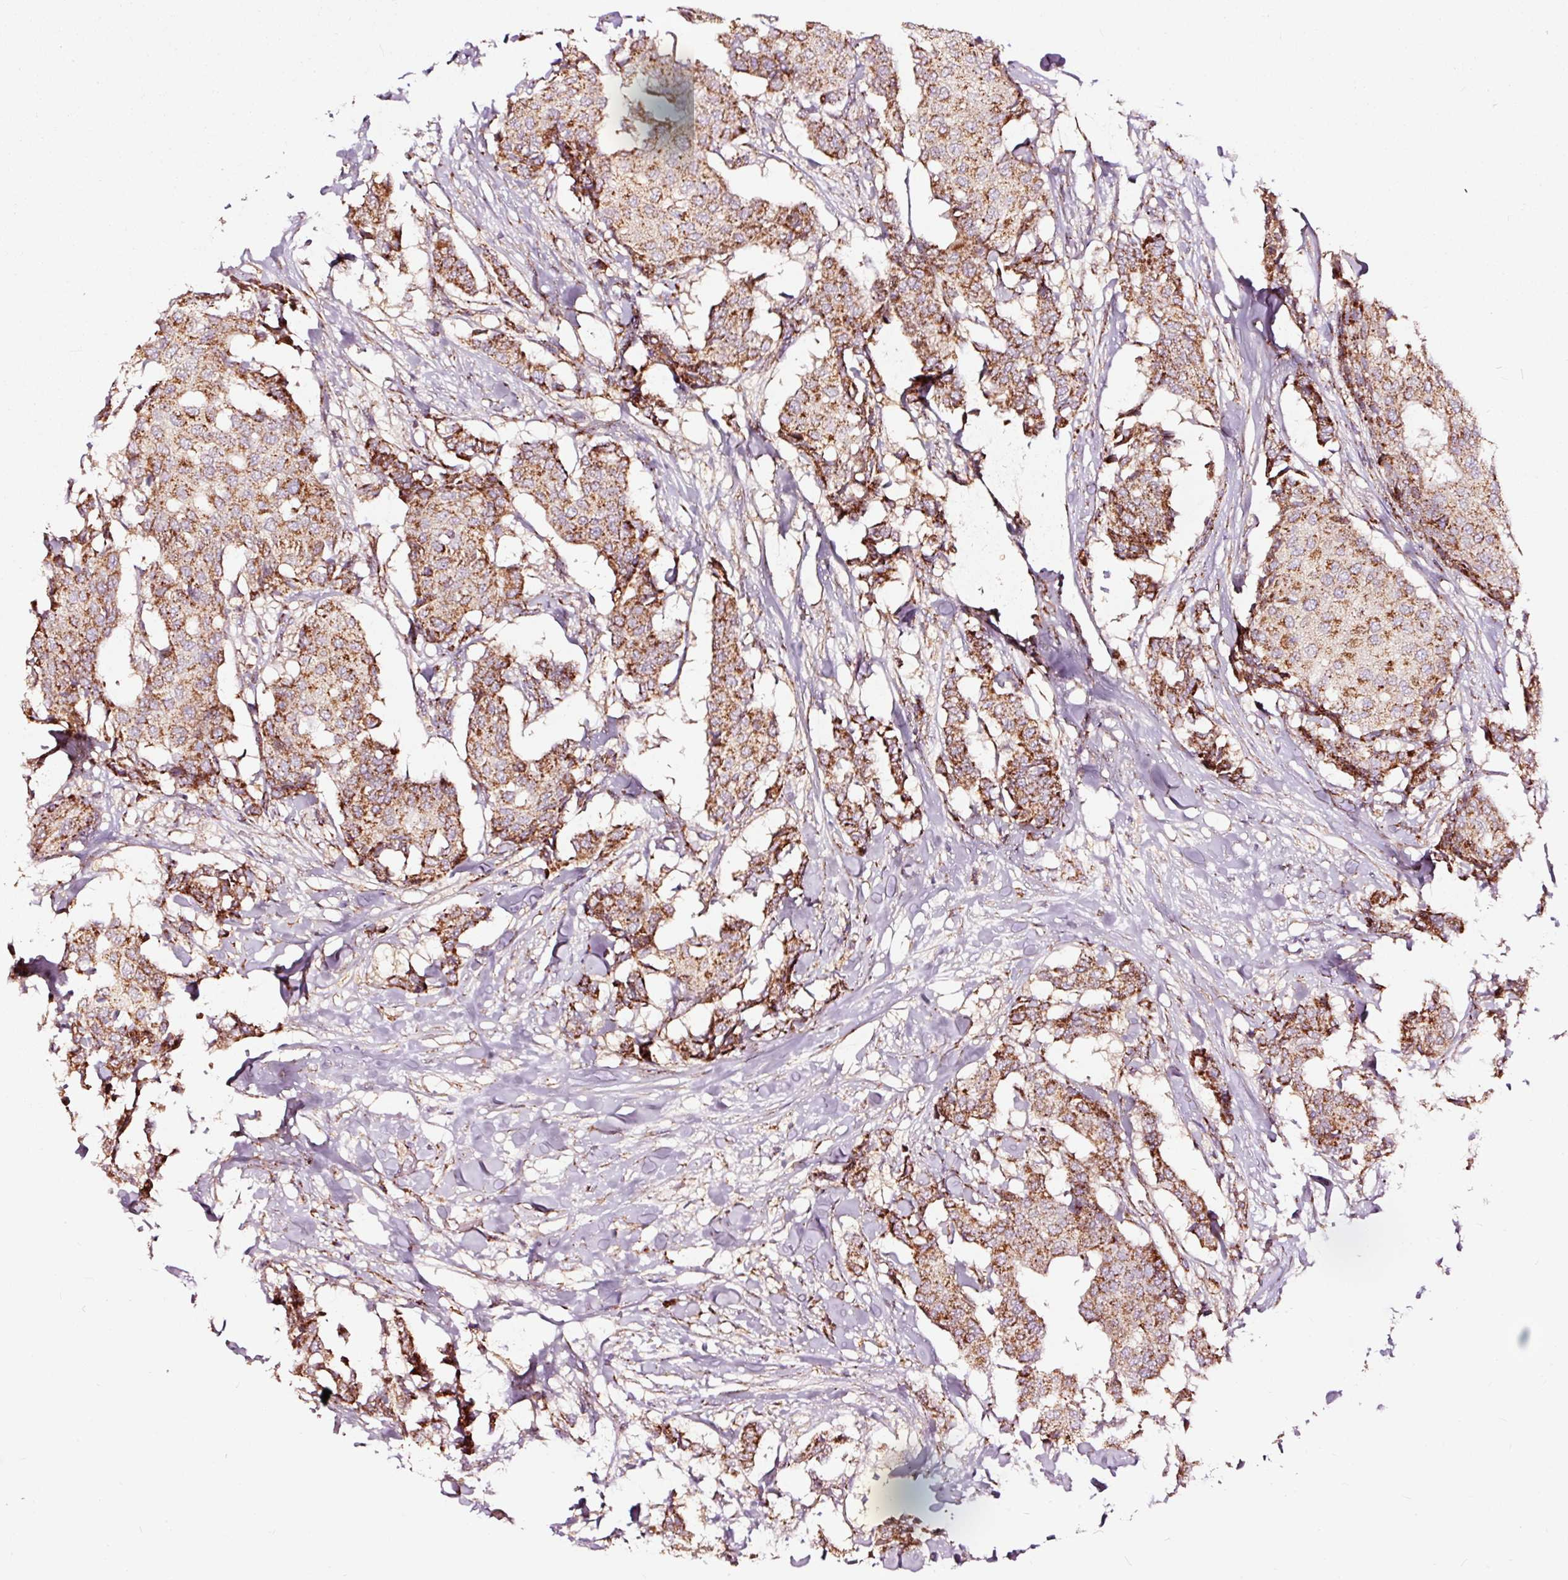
{"staining": {"intensity": "moderate", "quantity": ">75%", "location": "cytoplasmic/membranous"}, "tissue": "breast cancer", "cell_type": "Tumor cells", "image_type": "cancer", "snomed": [{"axis": "morphology", "description": "Duct carcinoma"}, {"axis": "topography", "description": "Breast"}], "caption": "Moderate cytoplasmic/membranous positivity for a protein is seen in about >75% of tumor cells of infiltrating ductal carcinoma (breast) using IHC.", "gene": "TPM1", "patient": {"sex": "female", "age": 75}}